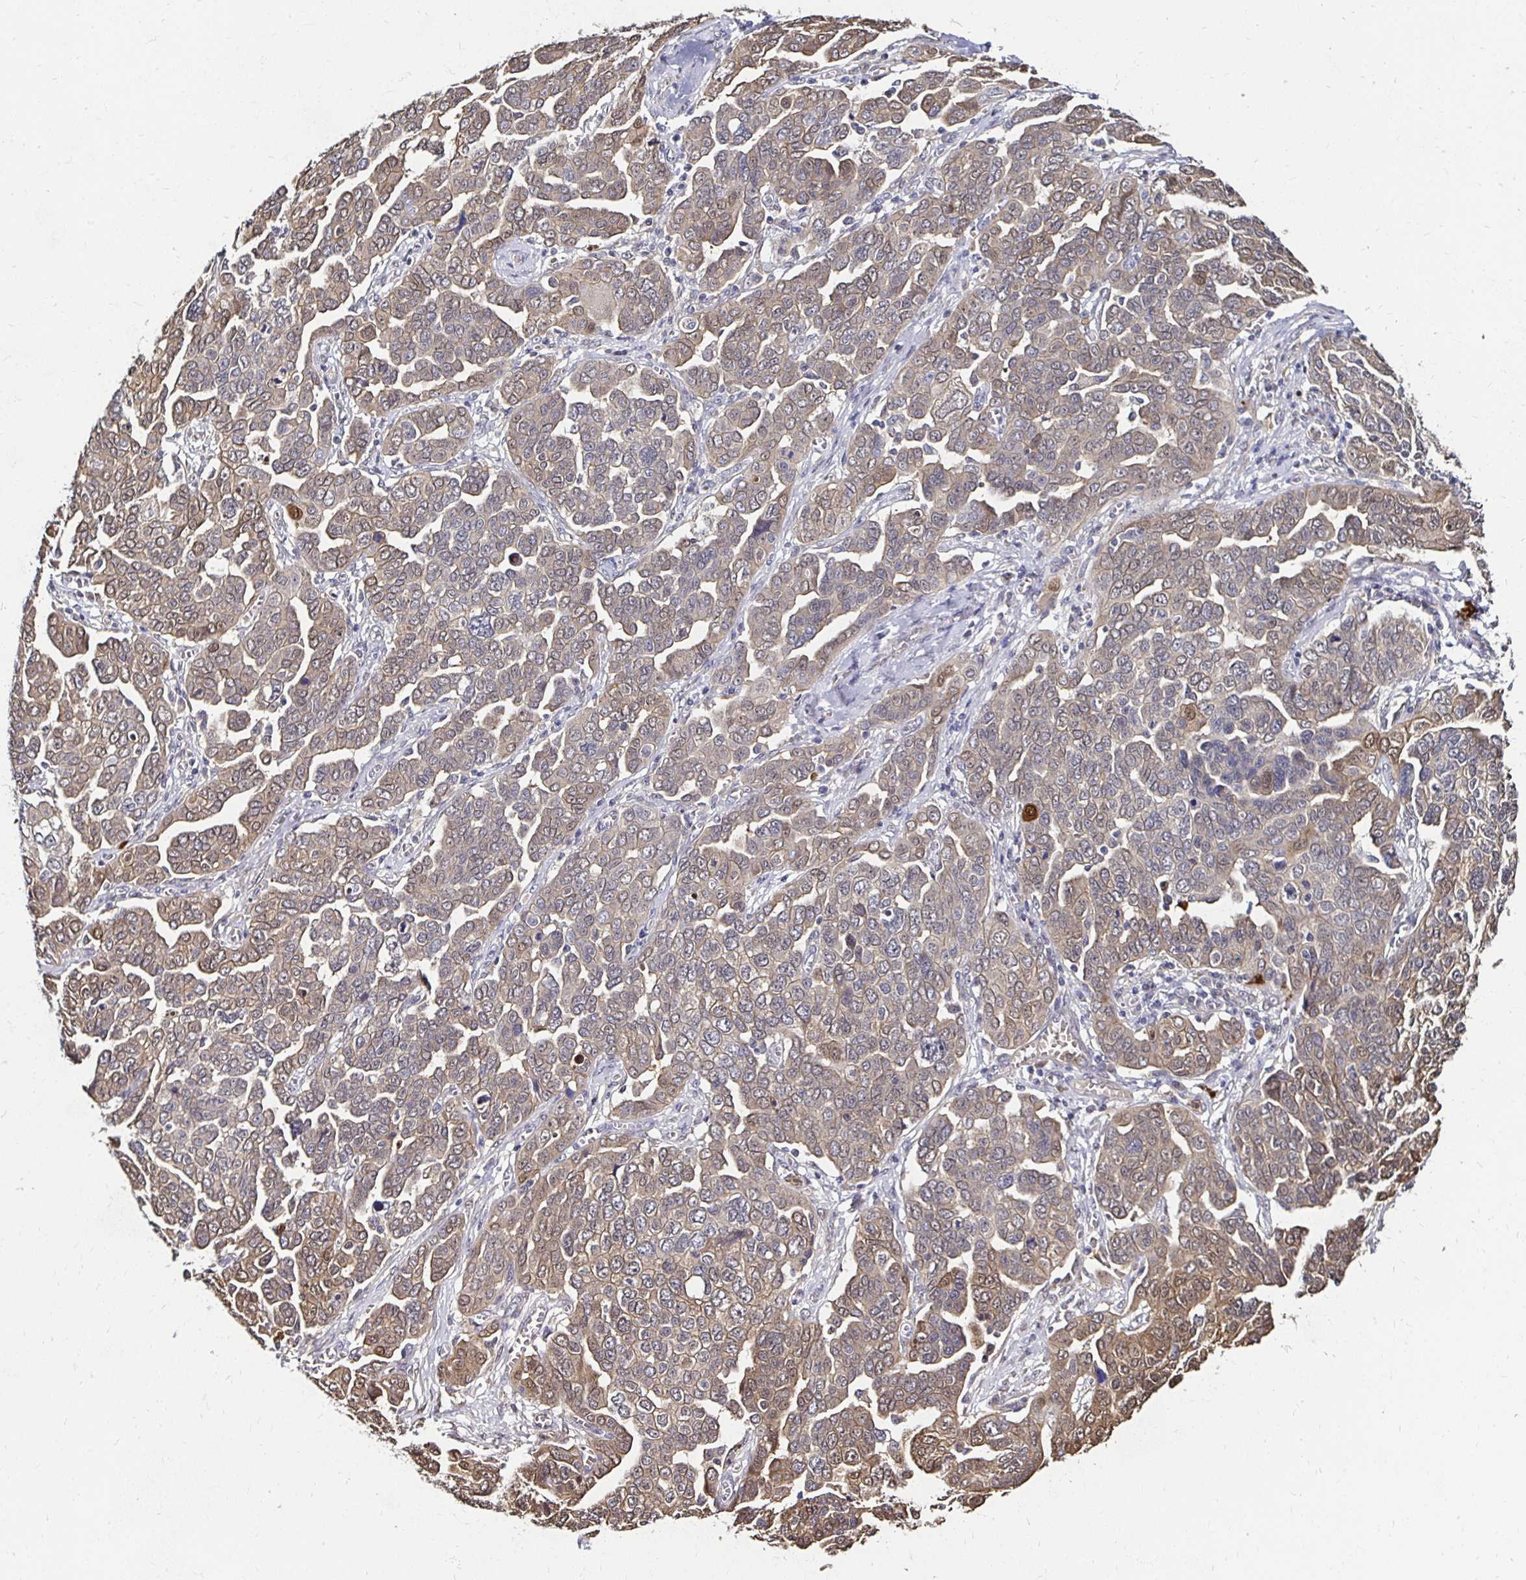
{"staining": {"intensity": "weak", "quantity": ">75%", "location": "cytoplasmic/membranous"}, "tissue": "ovarian cancer", "cell_type": "Tumor cells", "image_type": "cancer", "snomed": [{"axis": "morphology", "description": "Cystadenocarcinoma, serous, NOS"}, {"axis": "topography", "description": "Ovary"}], "caption": "Immunohistochemical staining of human ovarian cancer (serous cystadenocarcinoma) reveals low levels of weak cytoplasmic/membranous expression in about >75% of tumor cells.", "gene": "TXN", "patient": {"sex": "female", "age": 59}}